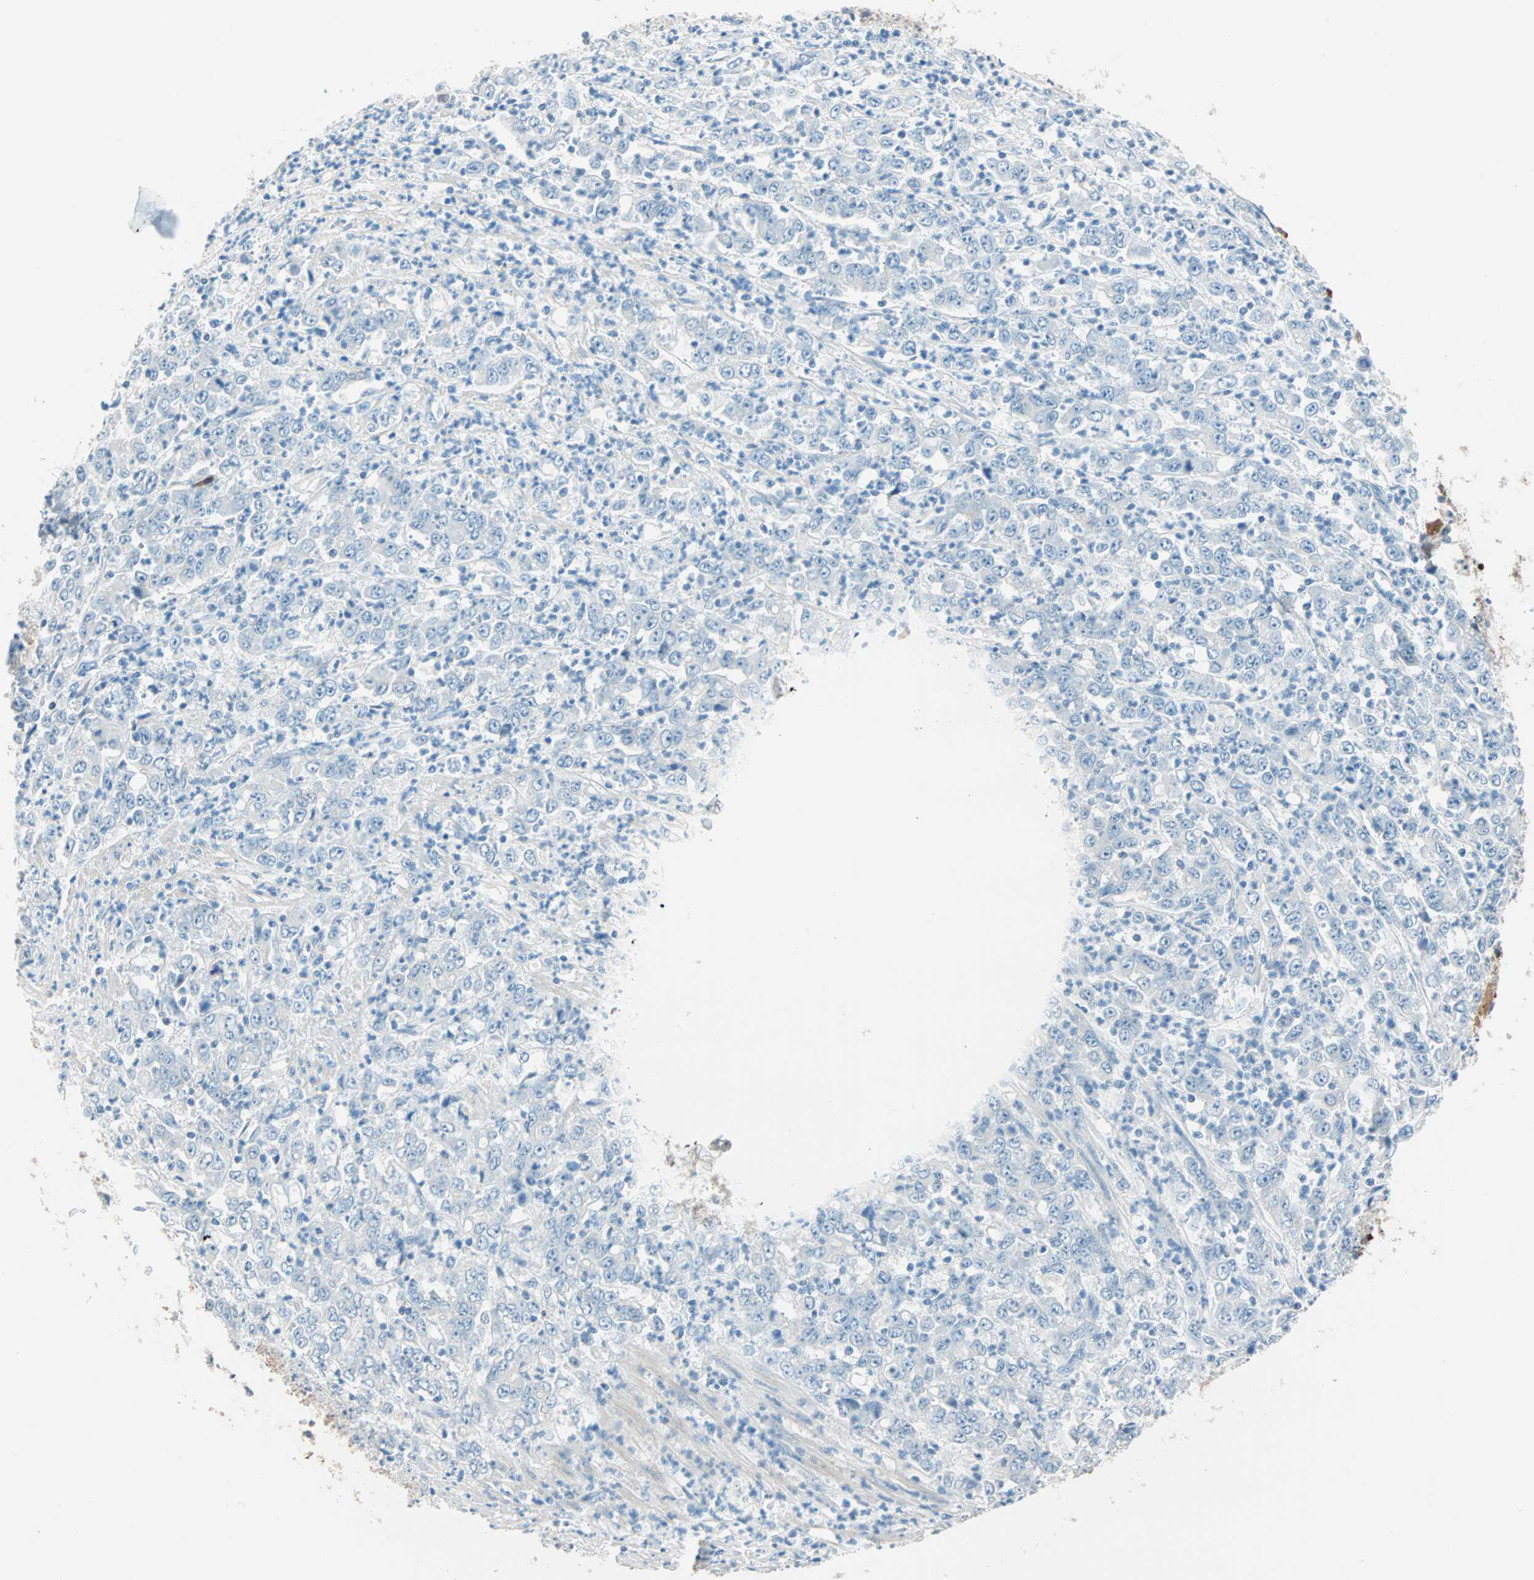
{"staining": {"intensity": "negative", "quantity": "none", "location": "none"}, "tissue": "stomach cancer", "cell_type": "Tumor cells", "image_type": "cancer", "snomed": [{"axis": "morphology", "description": "Adenocarcinoma, NOS"}, {"axis": "topography", "description": "Stomach, lower"}], "caption": "The micrograph reveals no significant positivity in tumor cells of adenocarcinoma (stomach). (DAB immunohistochemistry (IHC) with hematoxylin counter stain).", "gene": "ATF6", "patient": {"sex": "female", "age": 71}}